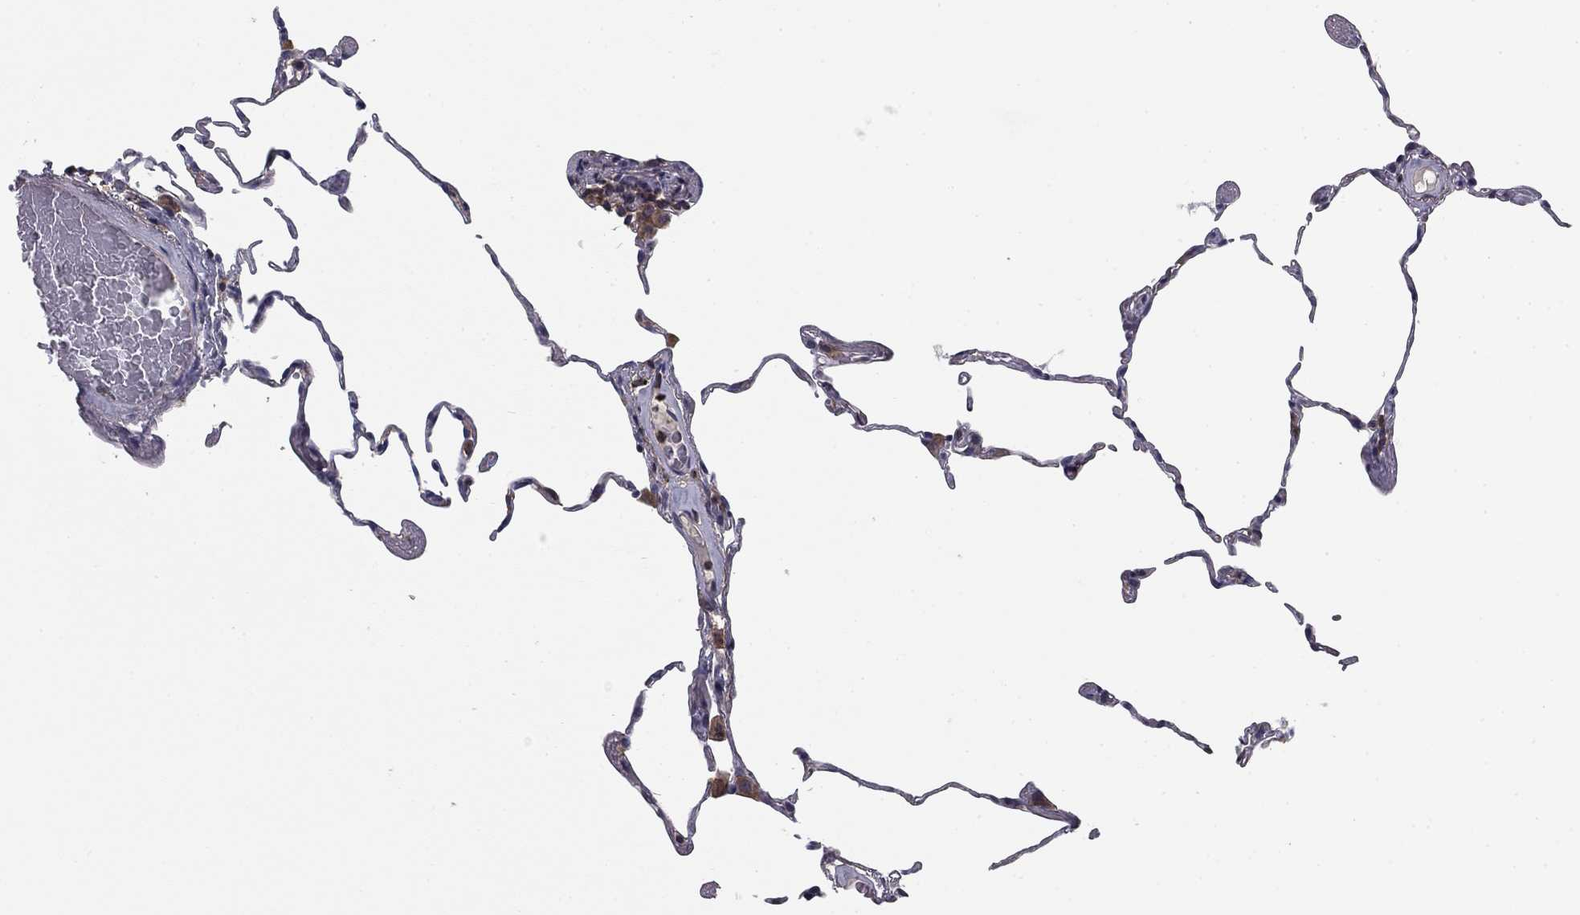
{"staining": {"intensity": "moderate", "quantity": "<25%", "location": "nuclear"}, "tissue": "lung", "cell_type": "Alveolar cells", "image_type": "normal", "snomed": [{"axis": "morphology", "description": "Normal tissue, NOS"}, {"axis": "topography", "description": "Lung"}], "caption": "Immunohistochemical staining of unremarkable lung exhibits low levels of moderate nuclear staining in about <25% of alveolar cells. The staining was performed using DAB, with brown indicating positive protein expression. Nuclei are stained blue with hematoxylin.", "gene": "PLCB2", "patient": {"sex": "female", "age": 57}}